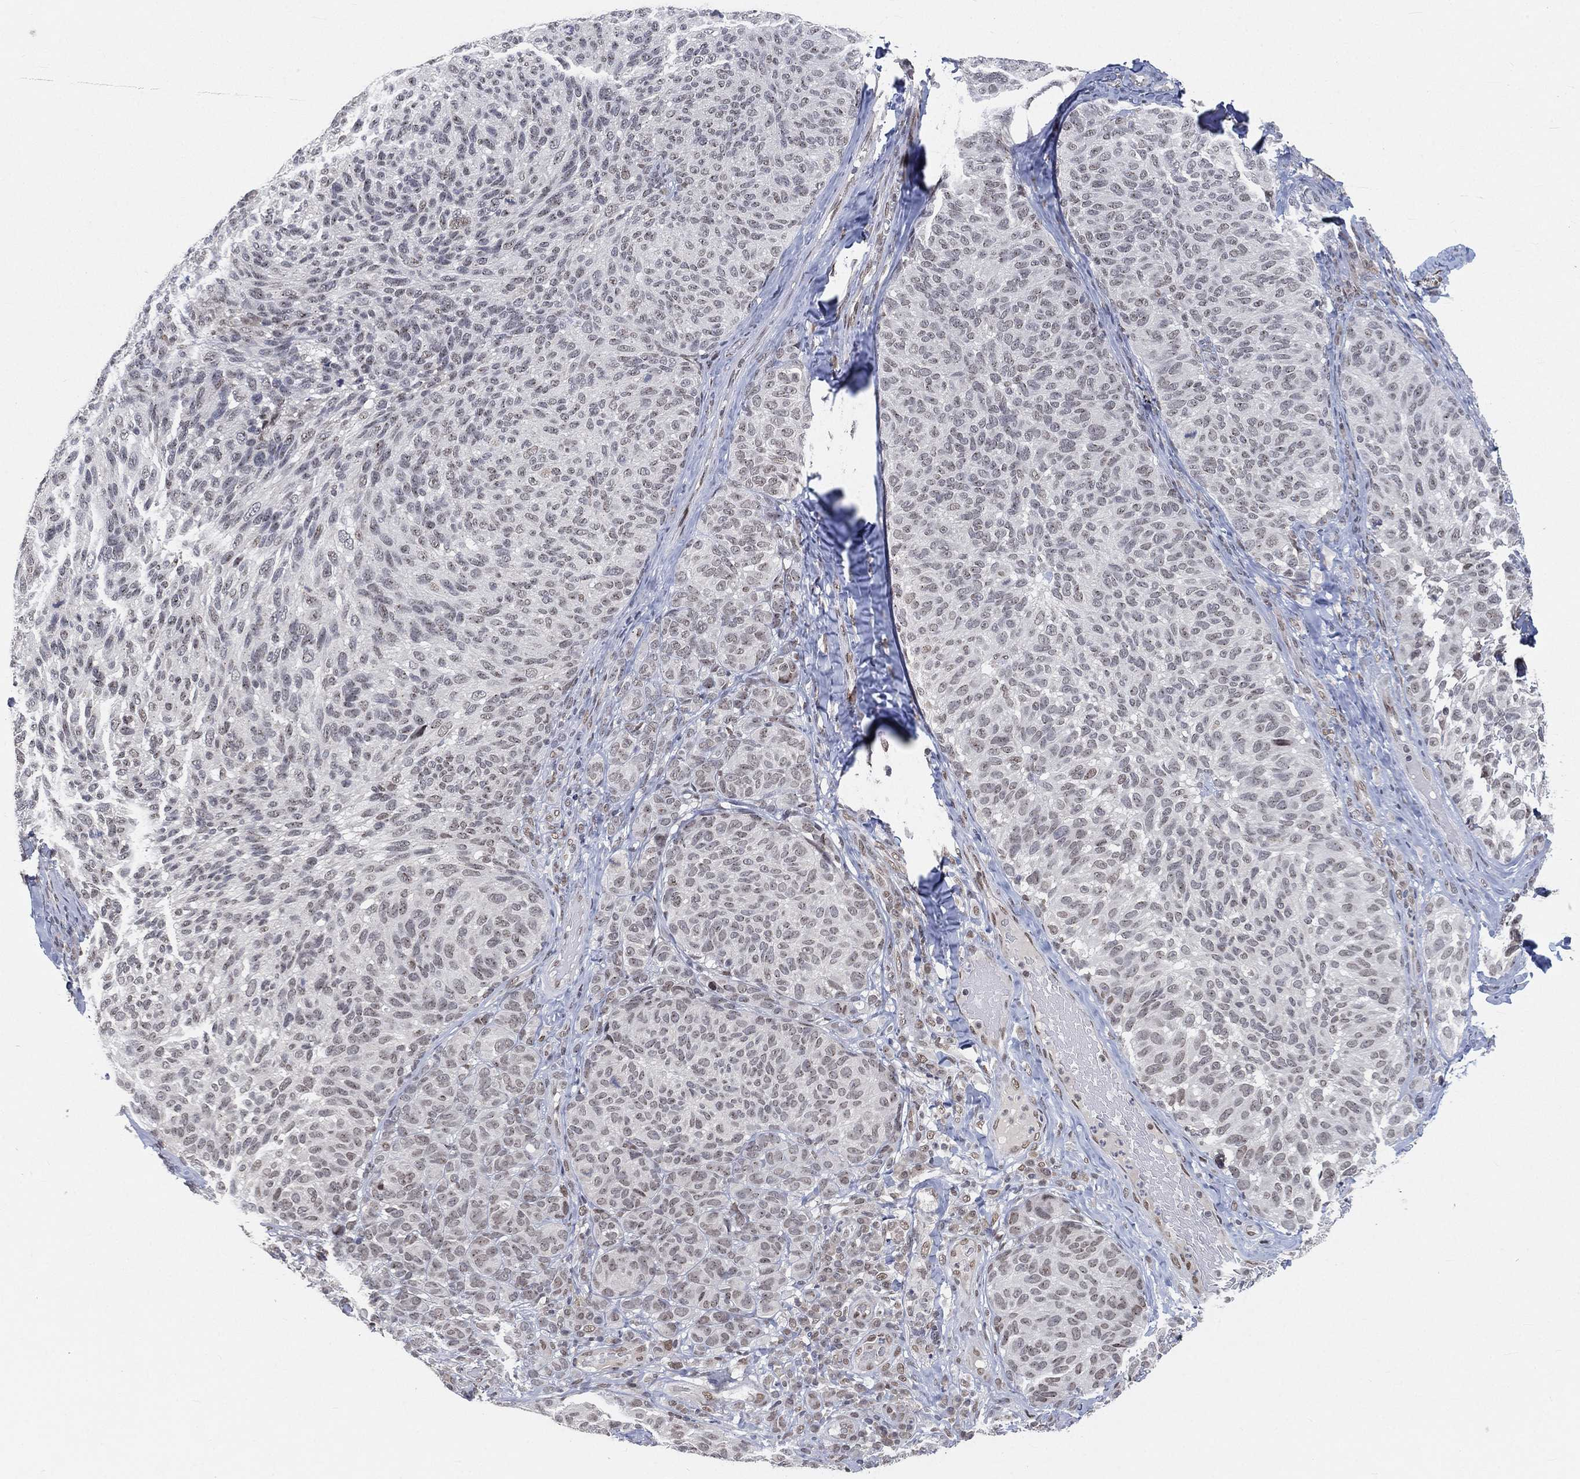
{"staining": {"intensity": "negative", "quantity": "none", "location": "none"}, "tissue": "melanoma", "cell_type": "Tumor cells", "image_type": "cancer", "snomed": [{"axis": "morphology", "description": "Malignant melanoma, NOS"}, {"axis": "topography", "description": "Skin"}], "caption": "A high-resolution photomicrograph shows IHC staining of melanoma, which reveals no significant staining in tumor cells. (Brightfield microscopy of DAB (3,3'-diaminobenzidine) immunohistochemistry (IHC) at high magnification).", "gene": "YLPM1", "patient": {"sex": "female", "age": 73}}